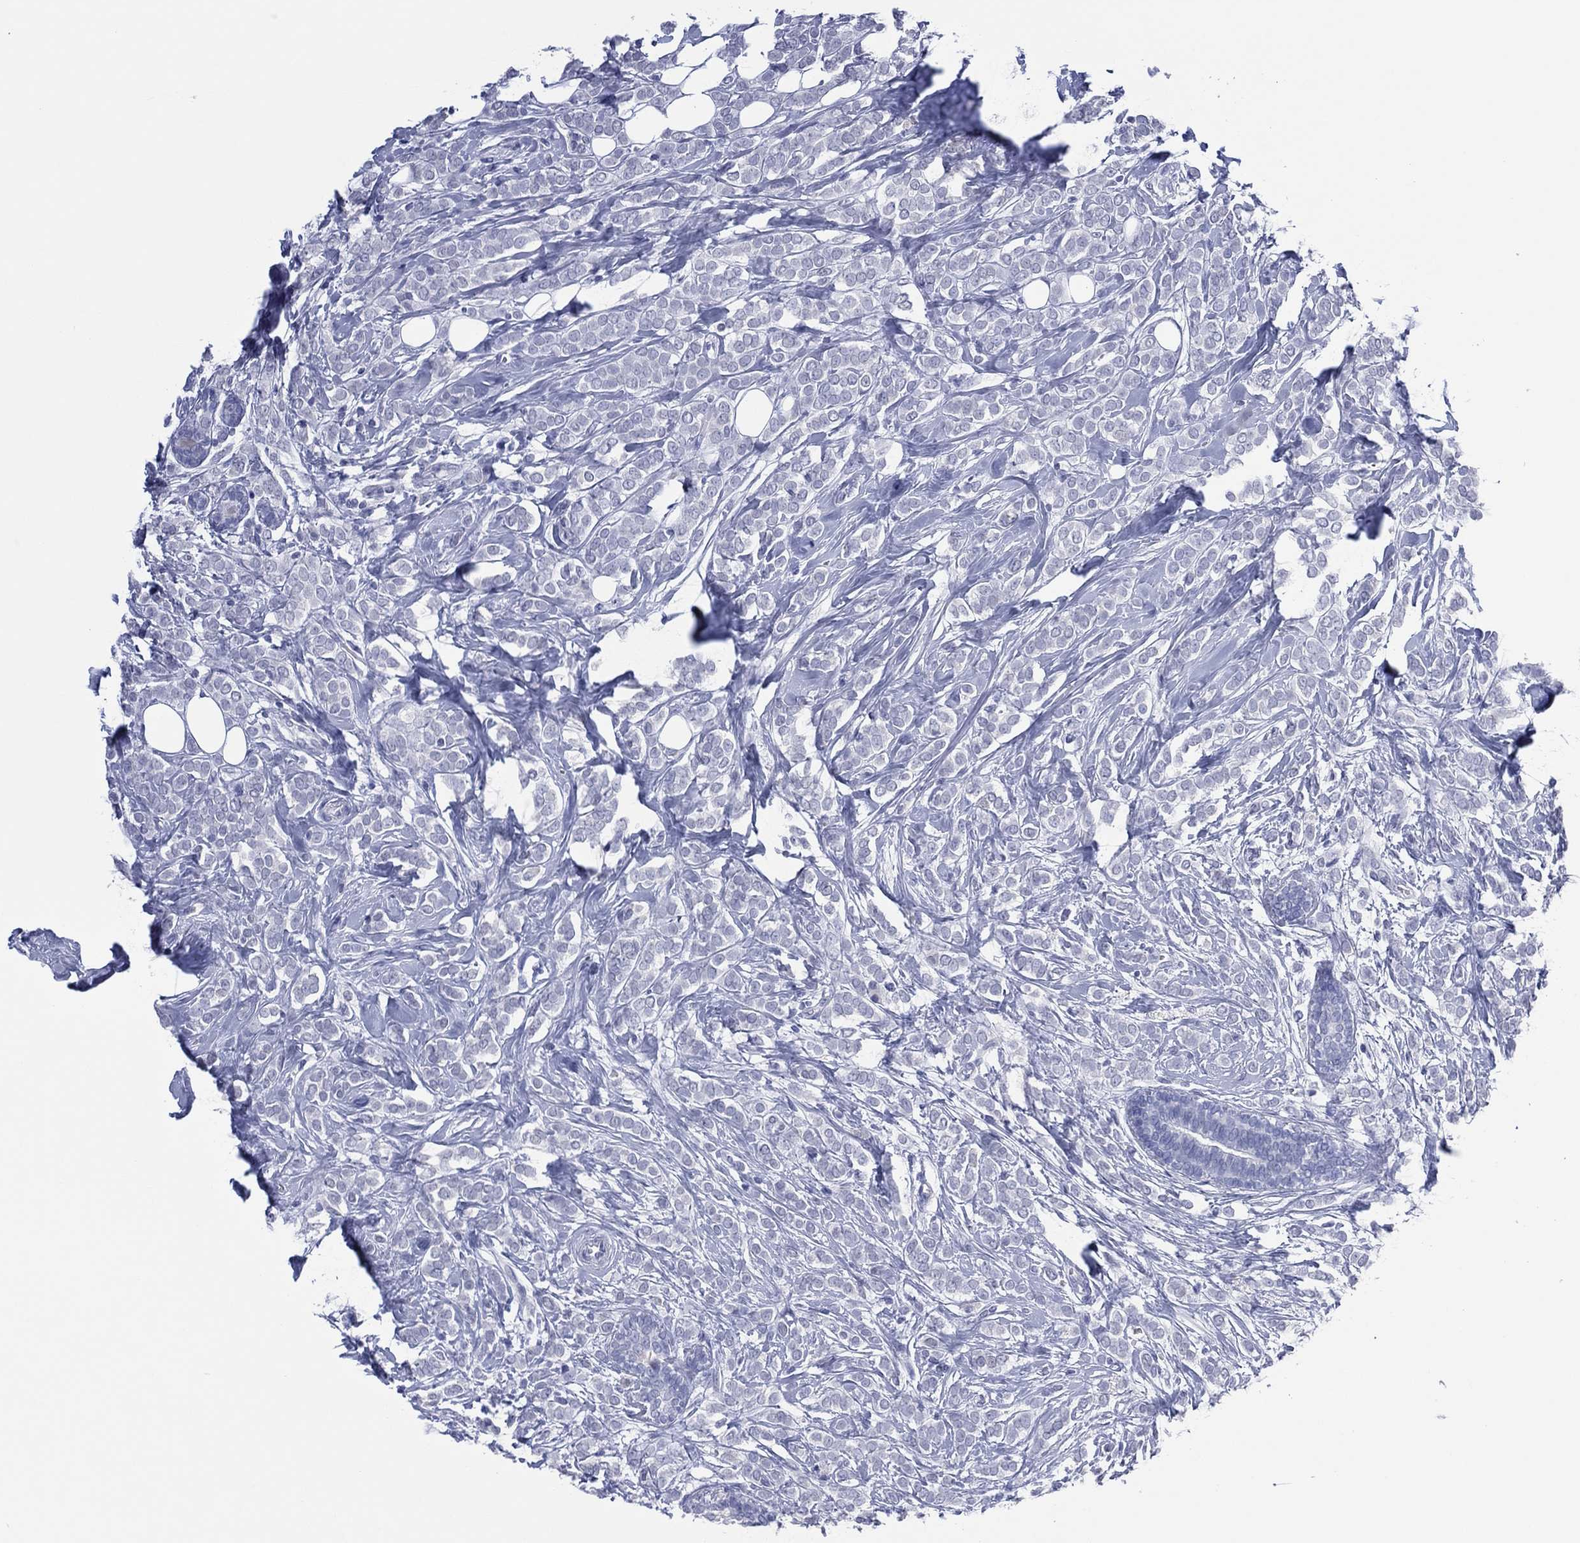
{"staining": {"intensity": "negative", "quantity": "none", "location": "none"}, "tissue": "breast cancer", "cell_type": "Tumor cells", "image_type": "cancer", "snomed": [{"axis": "morphology", "description": "Lobular carcinoma"}, {"axis": "topography", "description": "Breast"}], "caption": "High power microscopy histopathology image of an IHC image of lobular carcinoma (breast), revealing no significant expression in tumor cells.", "gene": "UTF1", "patient": {"sex": "female", "age": 49}}